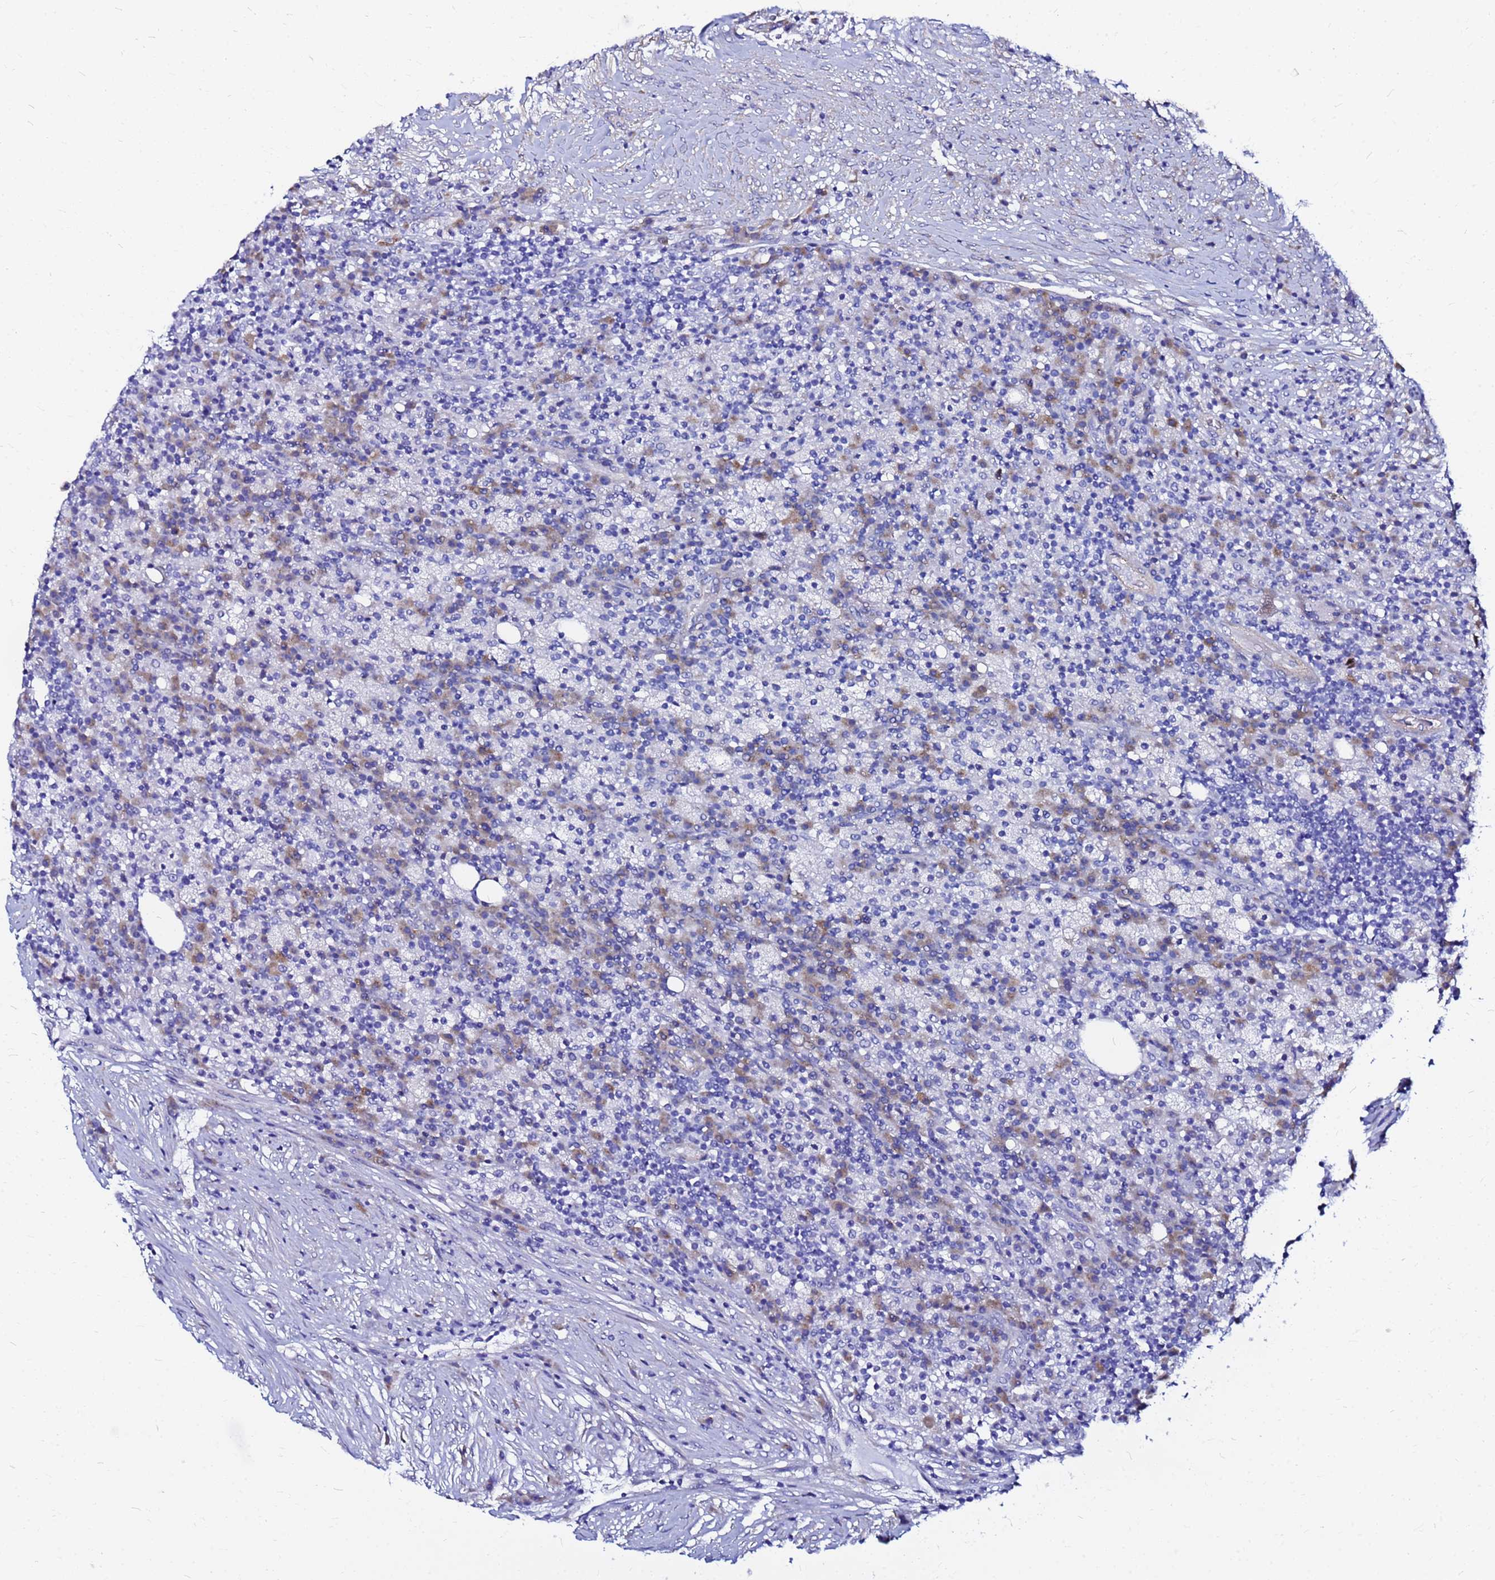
{"staining": {"intensity": "negative", "quantity": "none", "location": "none"}, "tissue": "colorectal cancer", "cell_type": "Tumor cells", "image_type": "cancer", "snomed": [{"axis": "morphology", "description": "Adenocarcinoma, NOS"}, {"axis": "topography", "description": "Colon"}], "caption": "Immunohistochemistry (IHC) of human adenocarcinoma (colorectal) demonstrates no positivity in tumor cells.", "gene": "JRKL", "patient": {"sex": "male", "age": 83}}